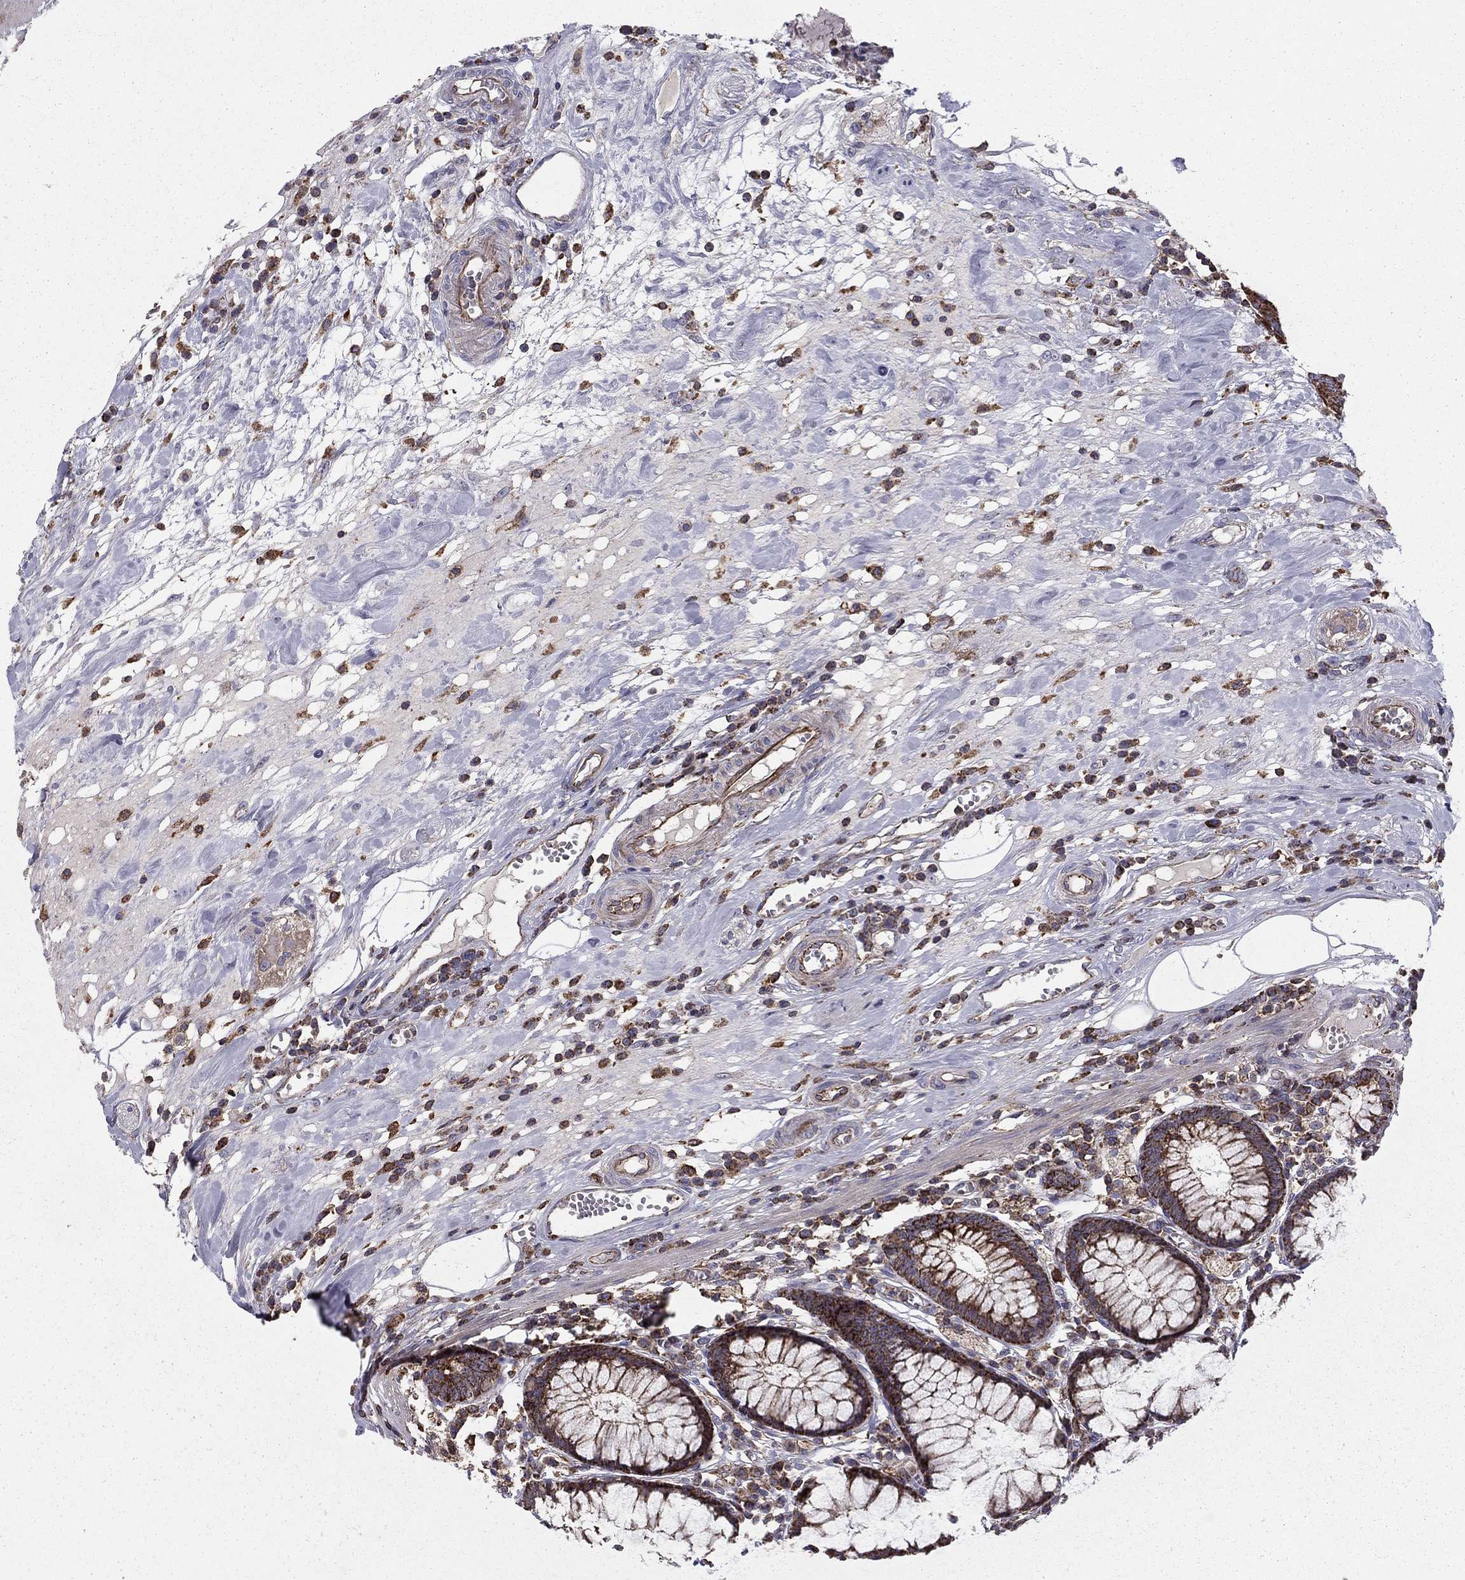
{"staining": {"intensity": "strong", "quantity": "25%-75%", "location": "cytoplasmic/membranous"}, "tissue": "colon", "cell_type": "Endothelial cells", "image_type": "normal", "snomed": [{"axis": "morphology", "description": "Normal tissue, NOS"}, {"axis": "topography", "description": "Colon"}], "caption": "Immunohistochemical staining of normal colon exhibits 25%-75% levels of strong cytoplasmic/membranous protein positivity in approximately 25%-75% of endothelial cells.", "gene": "ALG6", "patient": {"sex": "male", "age": 65}}